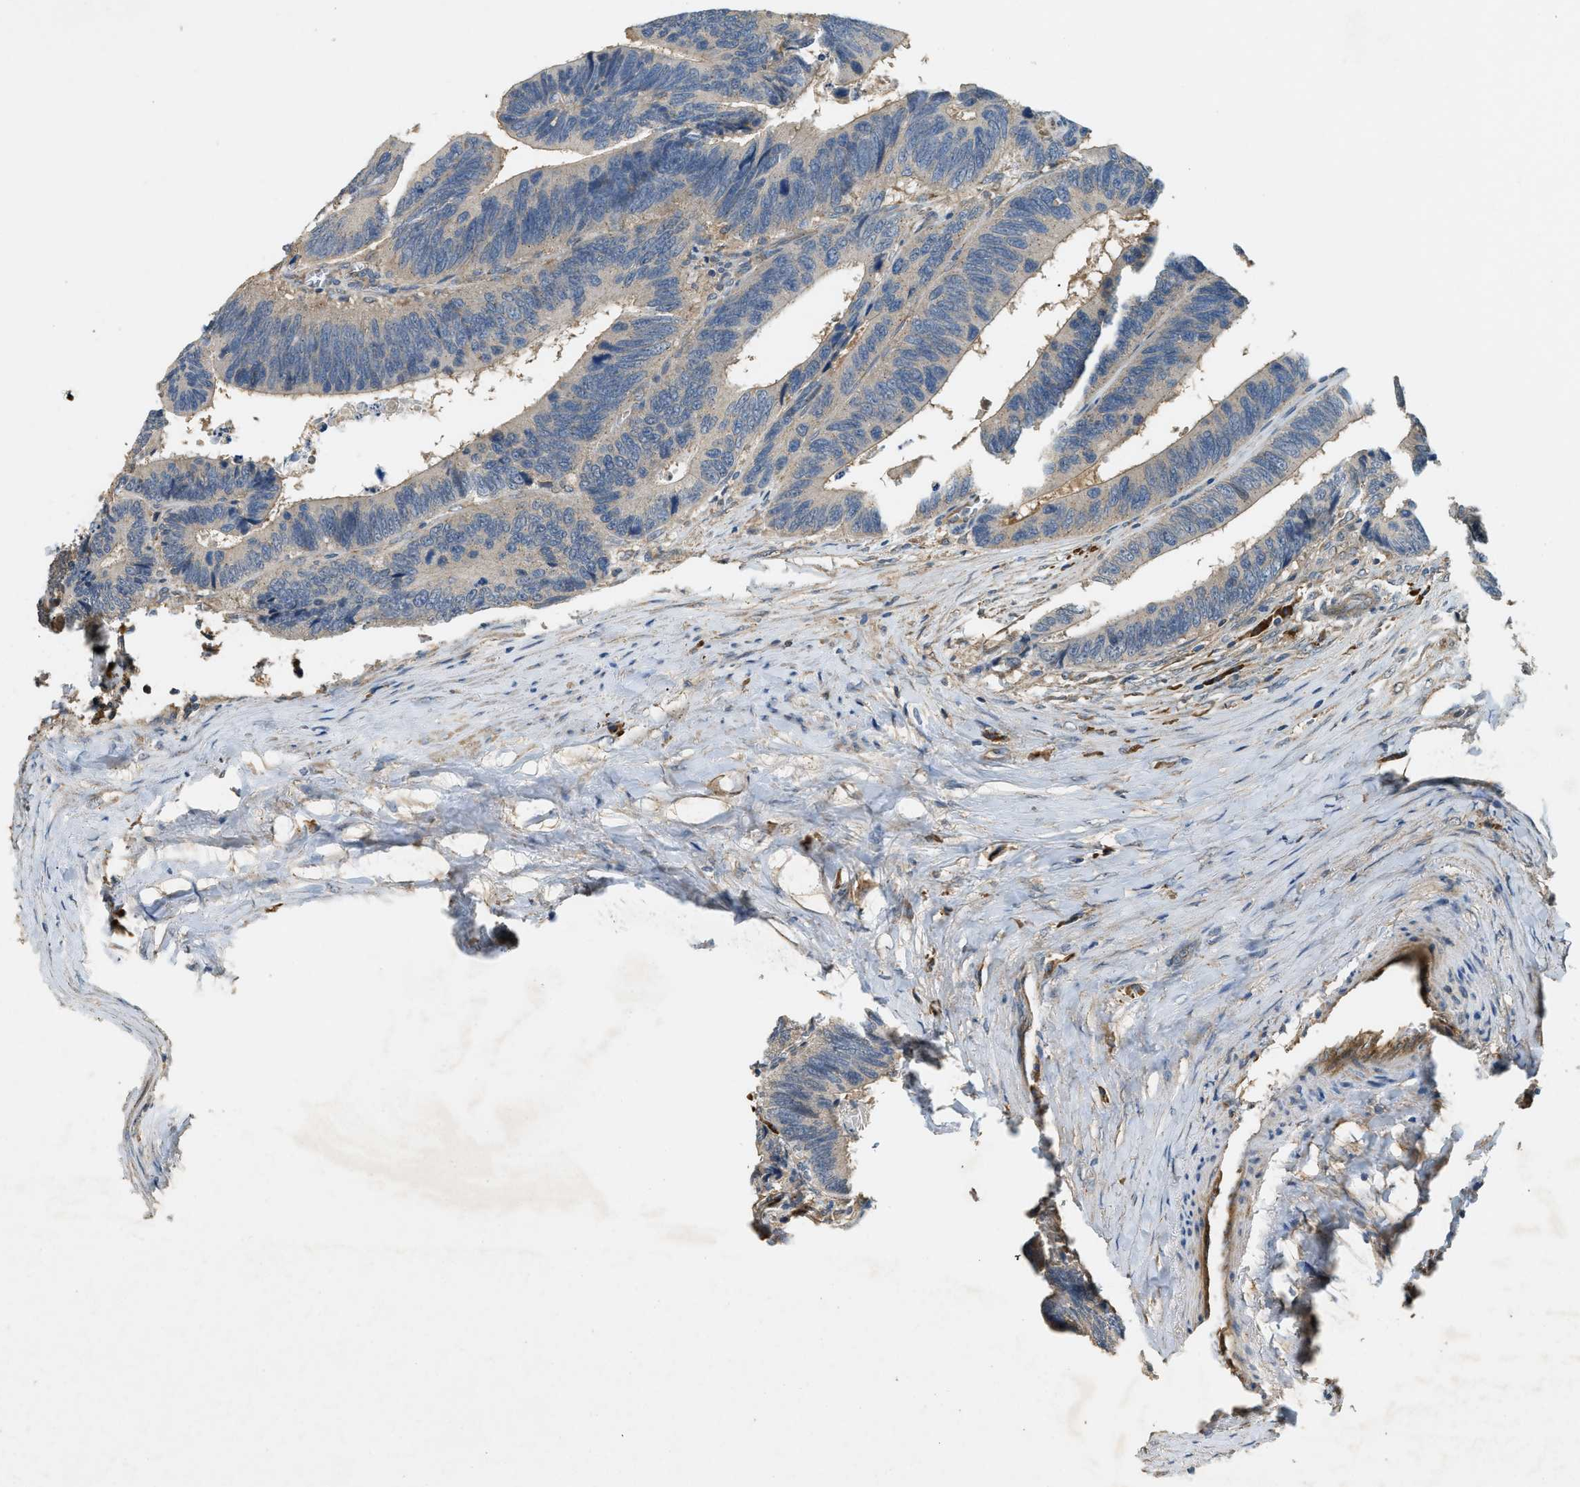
{"staining": {"intensity": "weak", "quantity": "<25%", "location": "cytoplasmic/membranous"}, "tissue": "colorectal cancer", "cell_type": "Tumor cells", "image_type": "cancer", "snomed": [{"axis": "morphology", "description": "Adenocarcinoma, NOS"}, {"axis": "topography", "description": "Colon"}], "caption": "Human colorectal cancer stained for a protein using immunohistochemistry displays no positivity in tumor cells.", "gene": "CFLAR", "patient": {"sex": "male", "age": 72}}